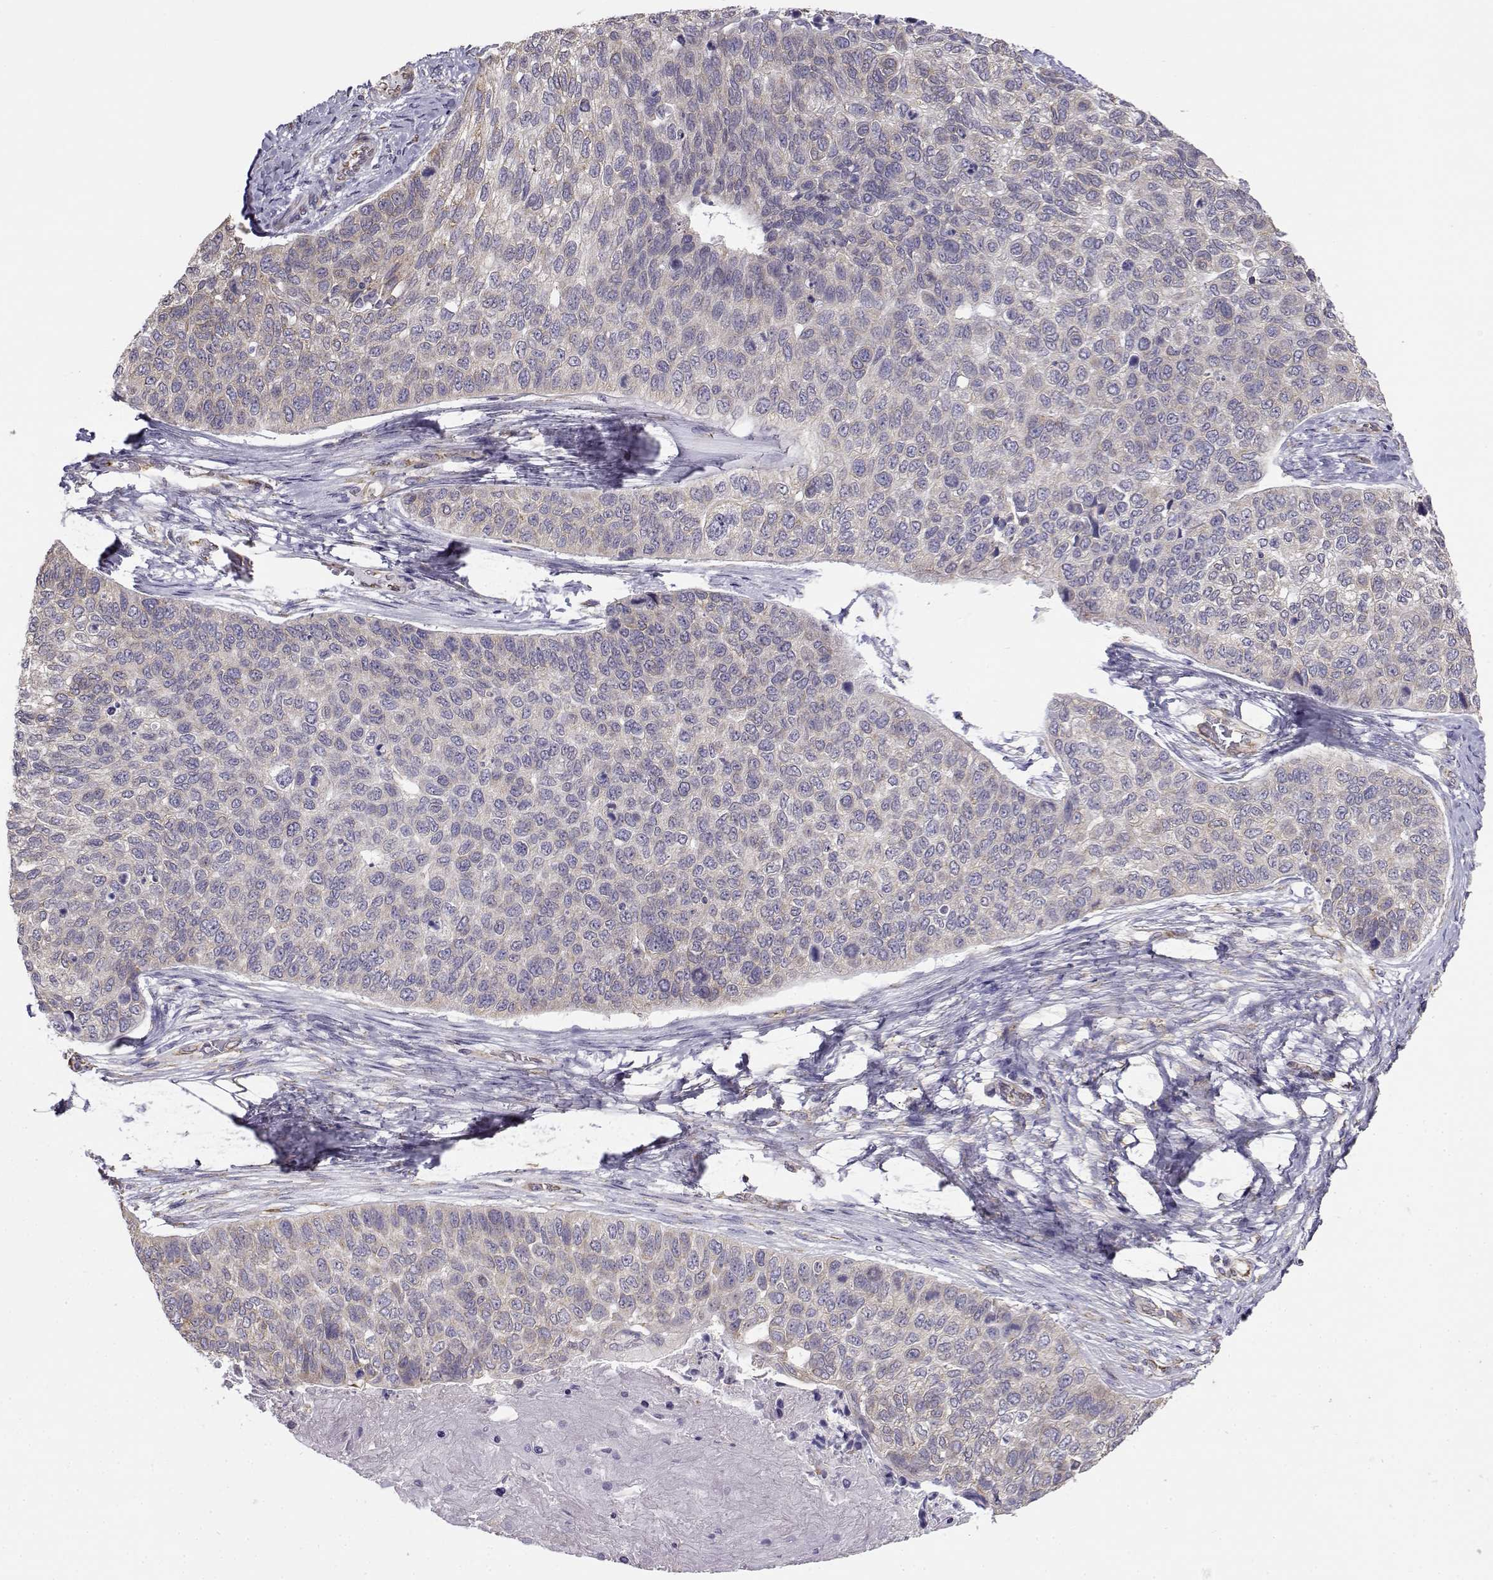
{"staining": {"intensity": "negative", "quantity": "none", "location": "none"}, "tissue": "lung cancer", "cell_type": "Tumor cells", "image_type": "cancer", "snomed": [{"axis": "morphology", "description": "Squamous cell carcinoma, NOS"}, {"axis": "topography", "description": "Lung"}], "caption": "This is an immunohistochemistry (IHC) micrograph of lung squamous cell carcinoma. There is no positivity in tumor cells.", "gene": "BEND6", "patient": {"sex": "male", "age": 69}}